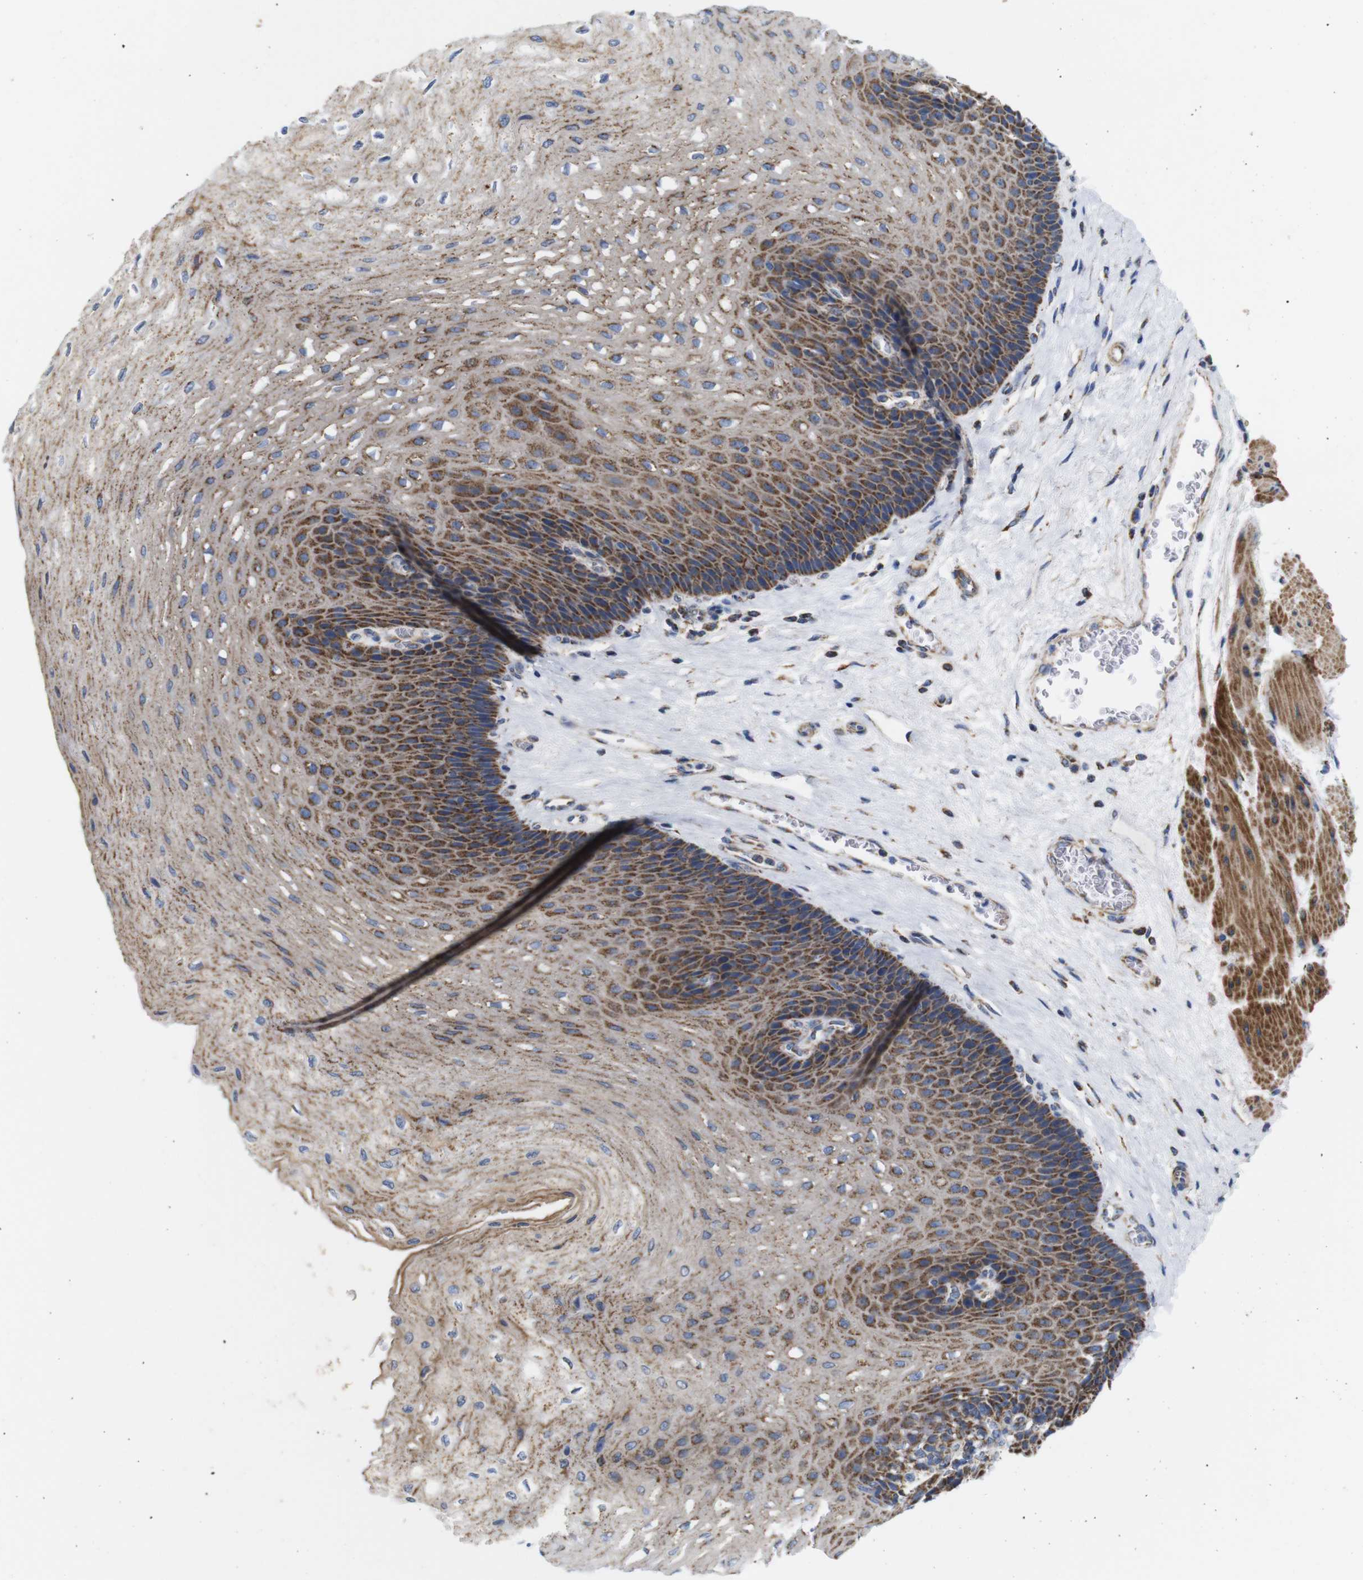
{"staining": {"intensity": "strong", "quantity": "25%-75%", "location": "cytoplasmic/membranous"}, "tissue": "esophagus", "cell_type": "Squamous epithelial cells", "image_type": "normal", "snomed": [{"axis": "morphology", "description": "Normal tissue, NOS"}, {"axis": "topography", "description": "Esophagus"}], "caption": "Immunohistochemical staining of unremarkable esophagus reveals 25%-75% levels of strong cytoplasmic/membranous protein staining in approximately 25%-75% of squamous epithelial cells. The staining was performed using DAB, with brown indicating positive protein expression. Nuclei are stained blue with hematoxylin.", "gene": "FAM171B", "patient": {"sex": "female", "age": 72}}